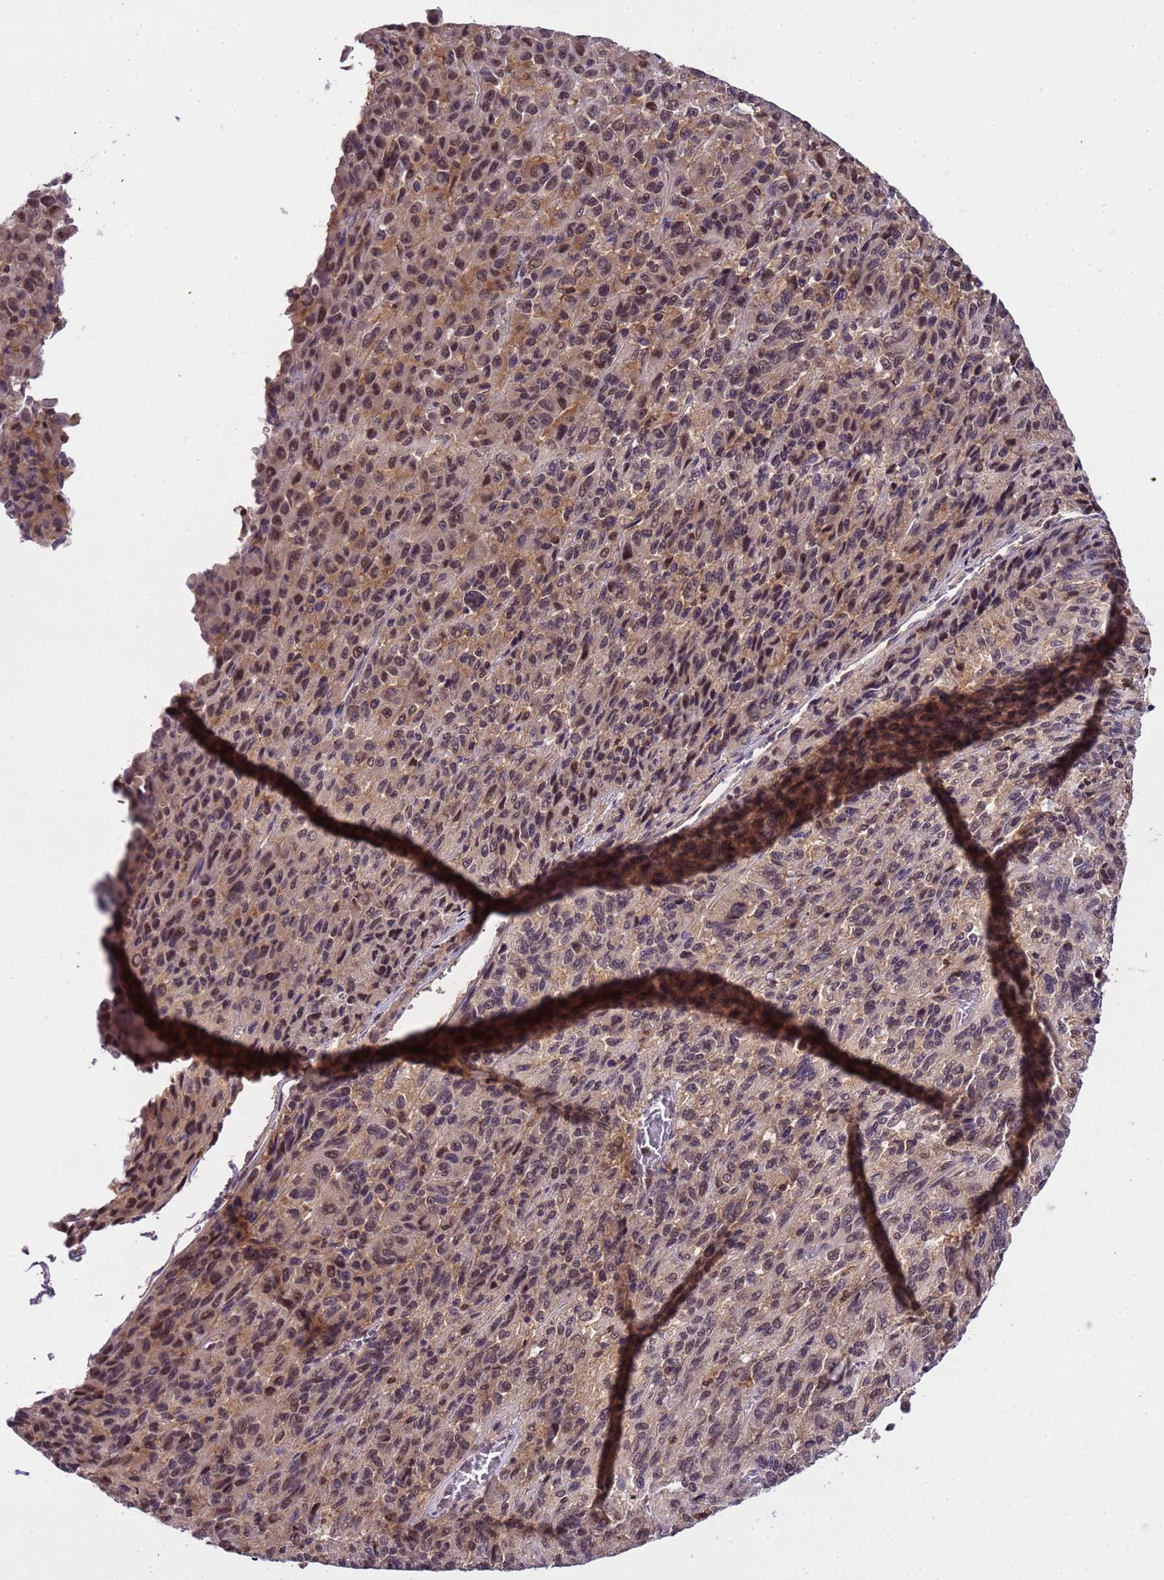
{"staining": {"intensity": "moderate", "quantity": ">75%", "location": "cytoplasmic/membranous,nuclear"}, "tissue": "melanoma", "cell_type": "Tumor cells", "image_type": "cancer", "snomed": [{"axis": "morphology", "description": "Malignant melanoma, Metastatic site"}, {"axis": "topography", "description": "Lung"}], "caption": "This is an image of IHC staining of malignant melanoma (metastatic site), which shows moderate positivity in the cytoplasmic/membranous and nuclear of tumor cells.", "gene": "CD53", "patient": {"sex": "male", "age": 64}}